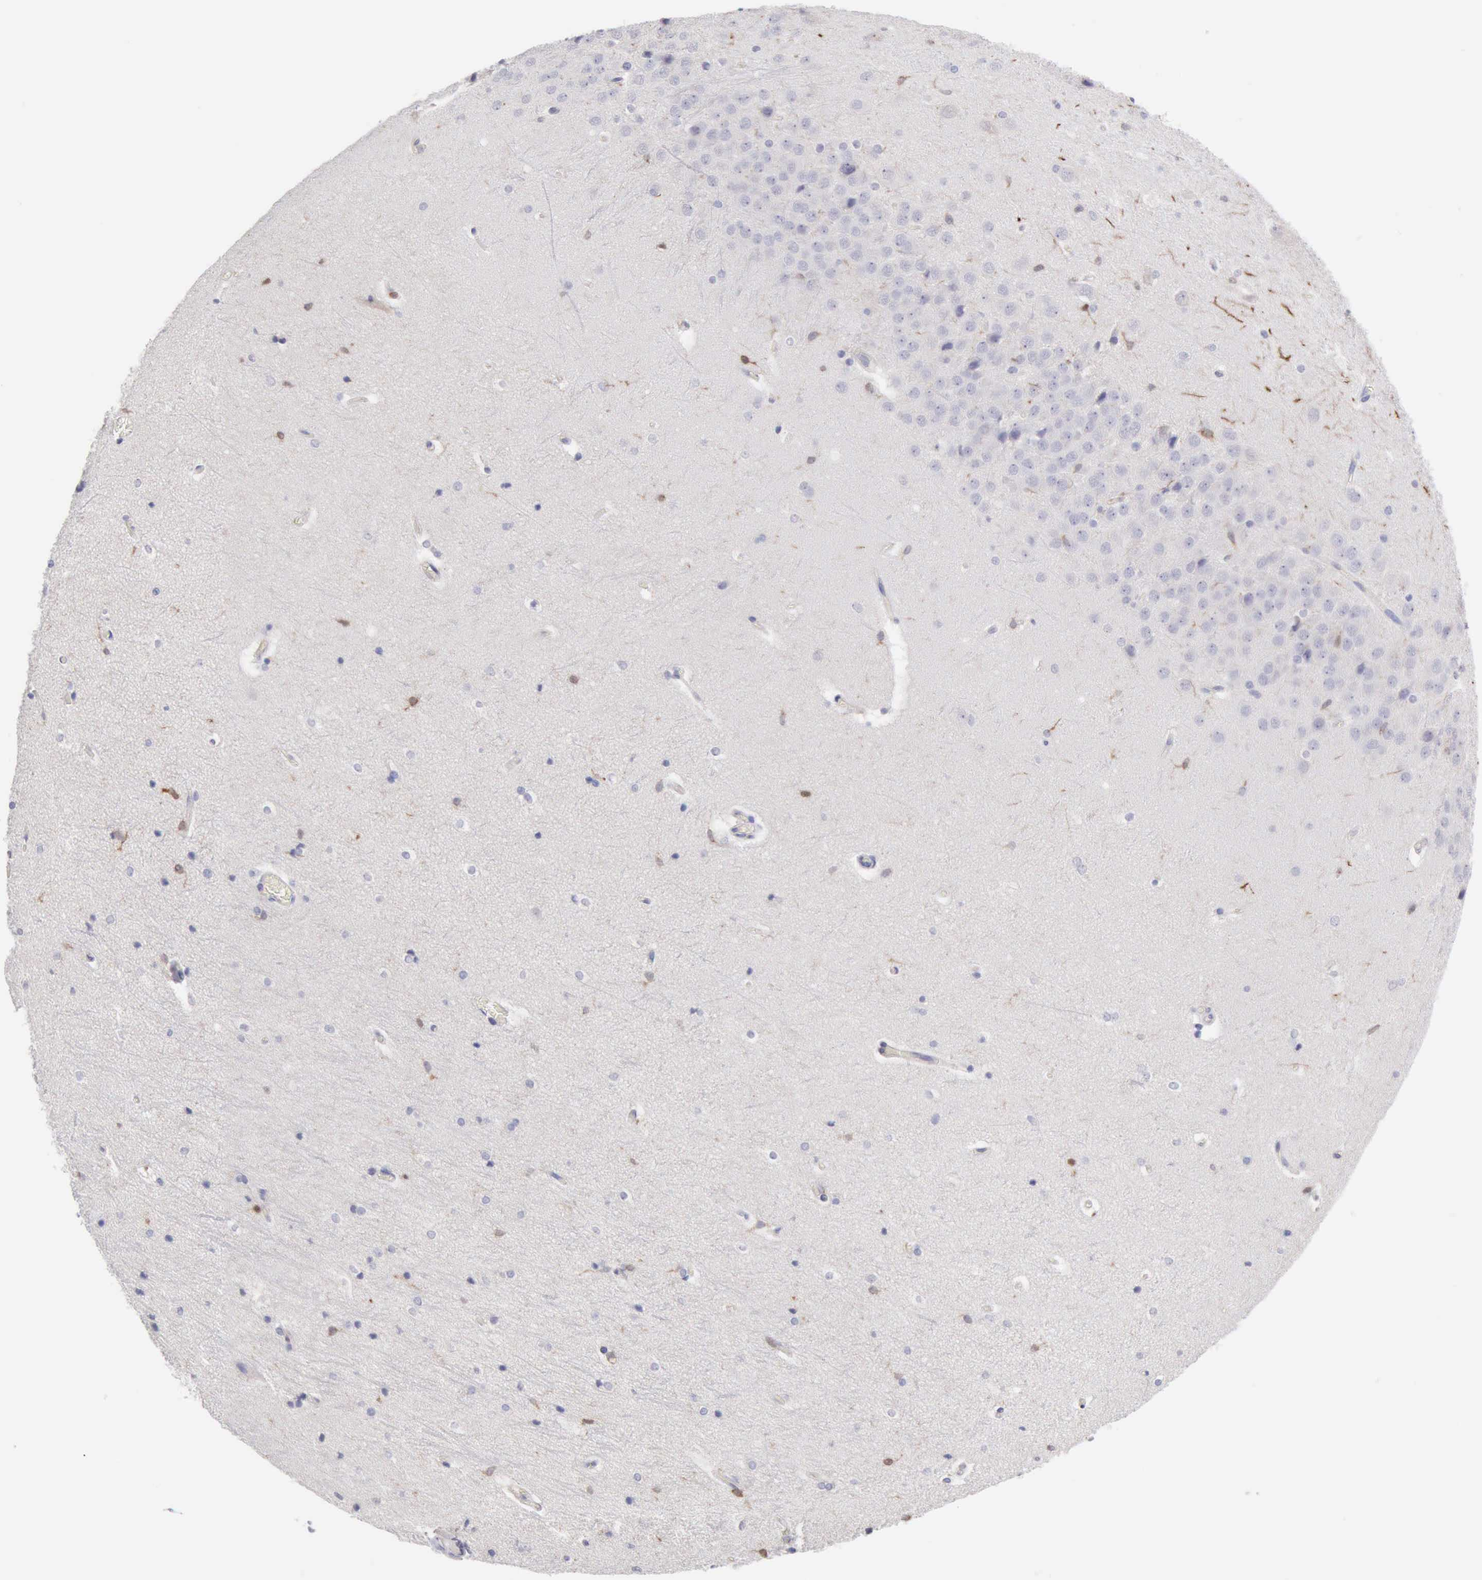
{"staining": {"intensity": "weak", "quantity": "<25%", "location": "cytoplasmic/membranous,nuclear"}, "tissue": "hippocampus", "cell_type": "Glial cells", "image_type": "normal", "snomed": [{"axis": "morphology", "description": "Normal tissue, NOS"}, {"axis": "topography", "description": "Hippocampus"}], "caption": "Hippocampus stained for a protein using immunohistochemistry shows no staining glial cells.", "gene": "SASH3", "patient": {"sex": "female", "age": 19}}